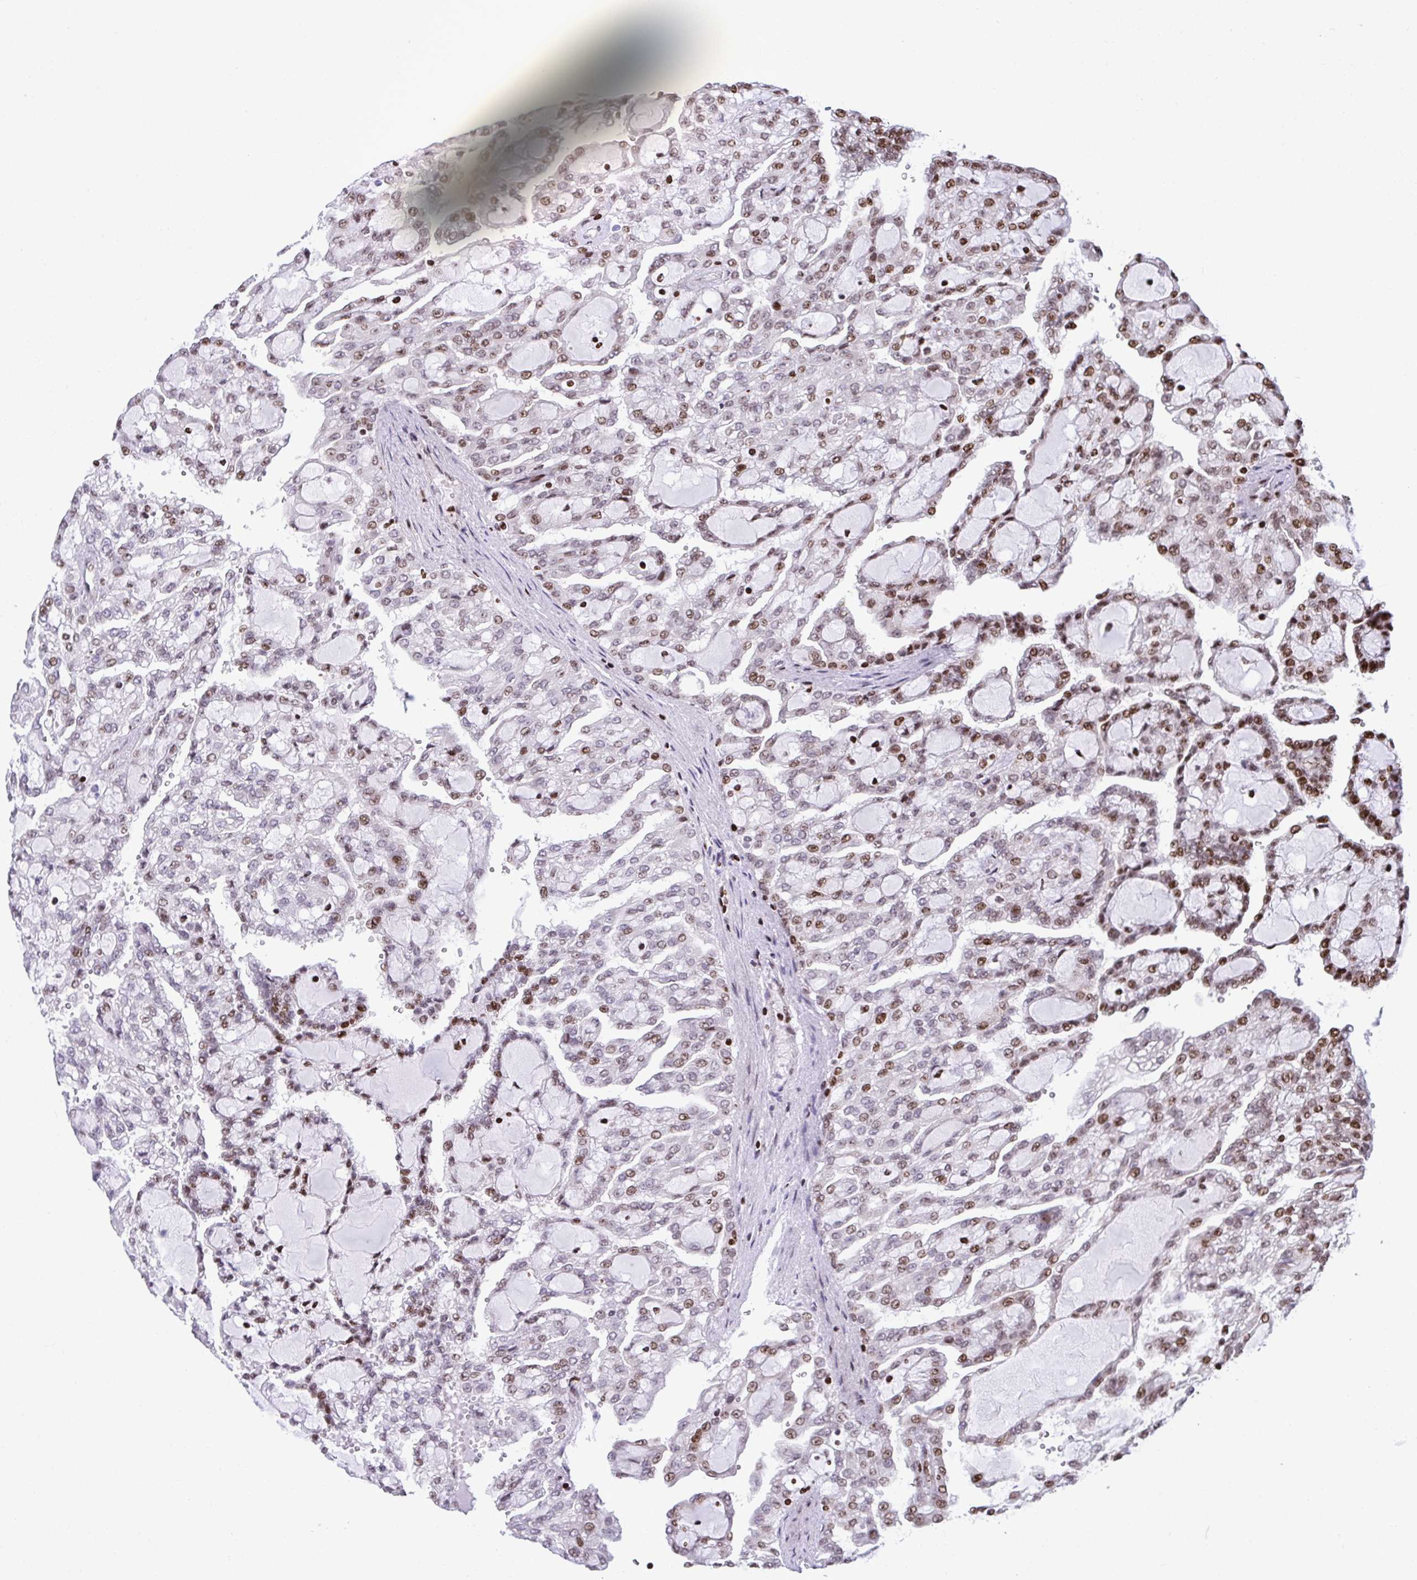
{"staining": {"intensity": "moderate", "quantity": "25%-75%", "location": "nuclear"}, "tissue": "renal cancer", "cell_type": "Tumor cells", "image_type": "cancer", "snomed": [{"axis": "morphology", "description": "Adenocarcinoma, NOS"}, {"axis": "topography", "description": "Kidney"}], "caption": "Renal adenocarcinoma stained with immunohistochemistry (IHC) exhibits moderate nuclear expression in approximately 25%-75% of tumor cells.", "gene": "RAPGEF5", "patient": {"sex": "male", "age": 63}}